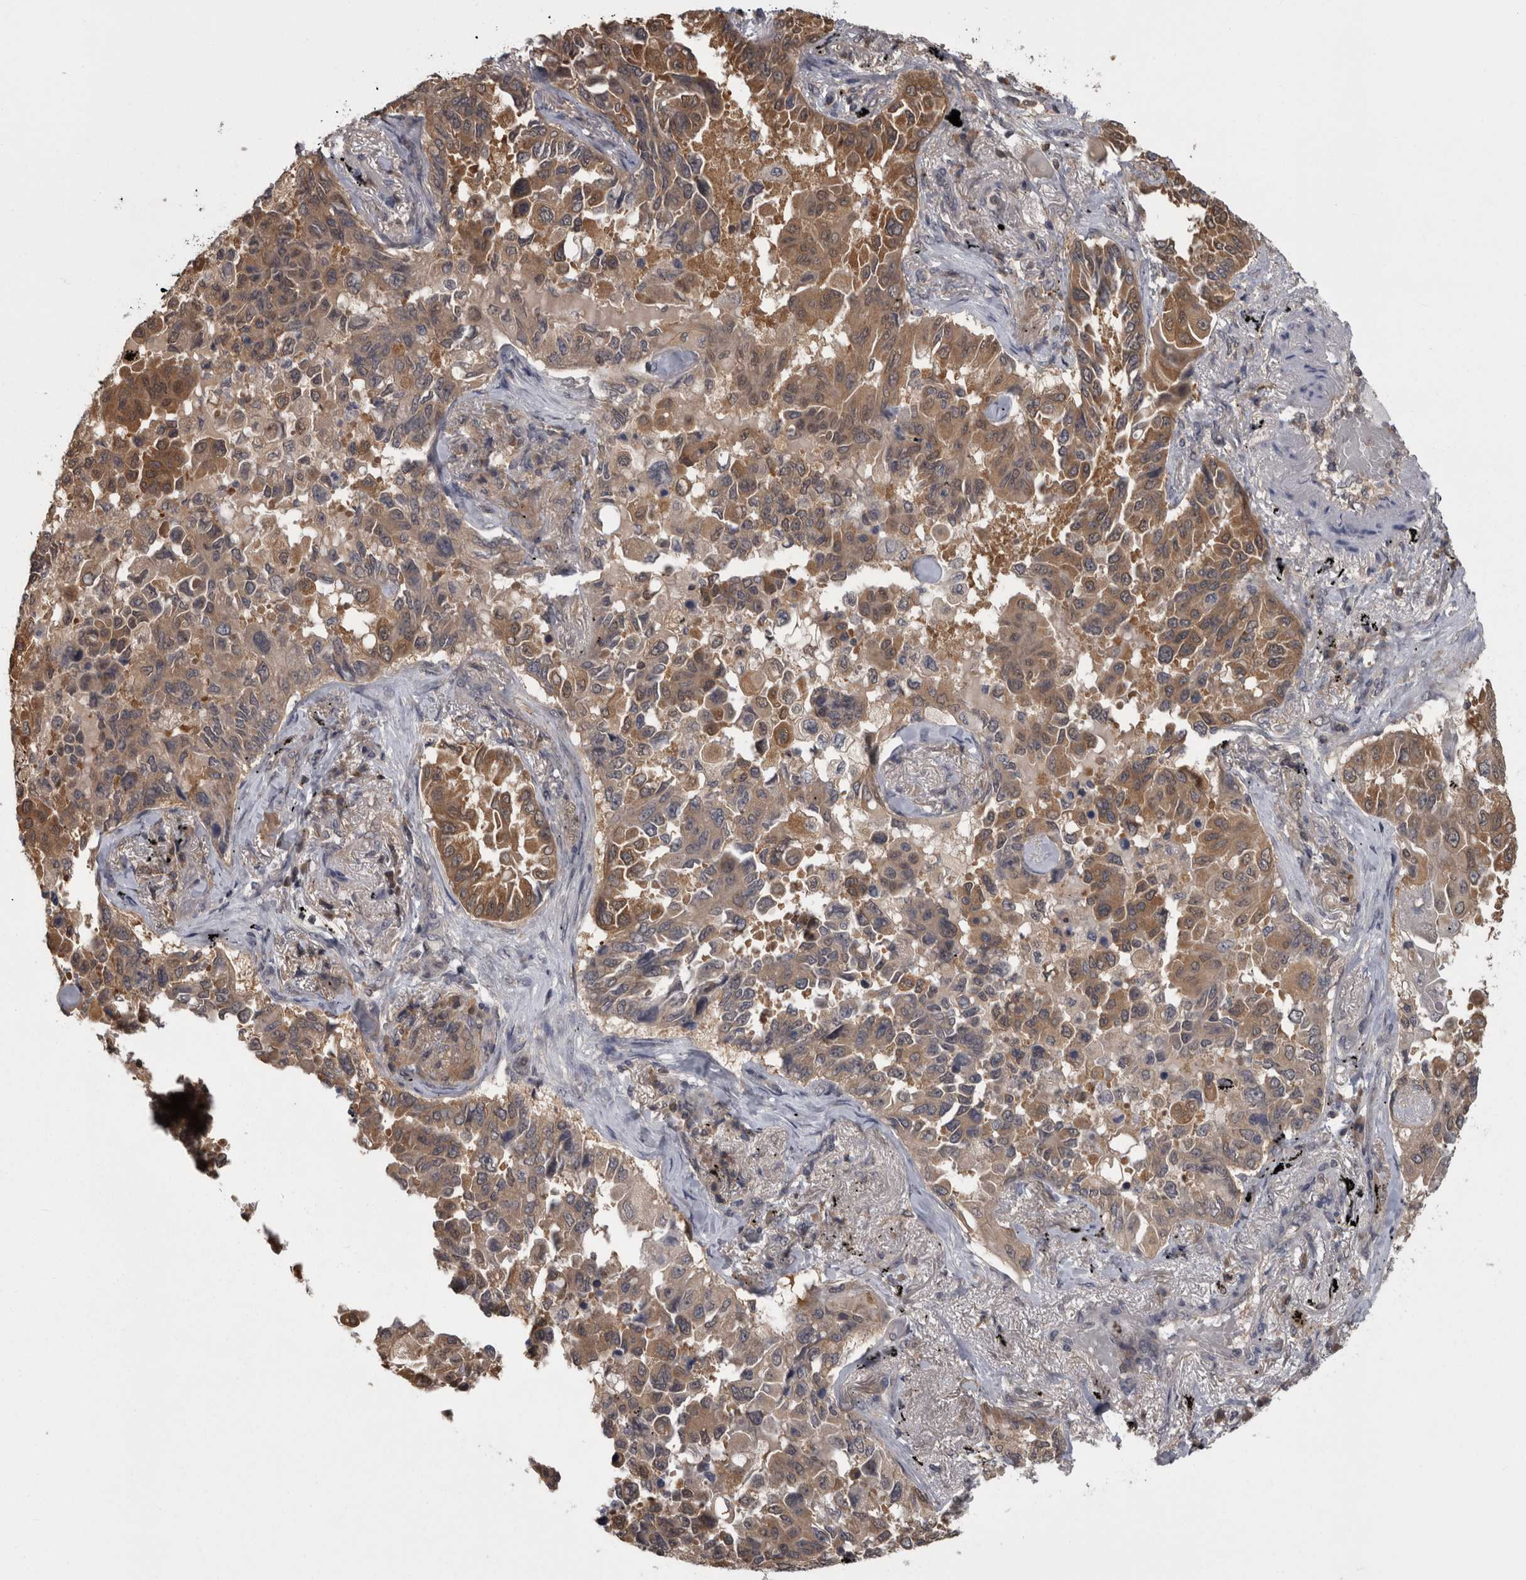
{"staining": {"intensity": "moderate", "quantity": ">75%", "location": "cytoplasmic/membranous"}, "tissue": "lung cancer", "cell_type": "Tumor cells", "image_type": "cancer", "snomed": [{"axis": "morphology", "description": "Adenocarcinoma, NOS"}, {"axis": "topography", "description": "Lung"}], "caption": "The image shows immunohistochemical staining of adenocarcinoma (lung). There is moderate cytoplasmic/membranous expression is appreciated in approximately >75% of tumor cells. The staining was performed using DAB to visualize the protein expression in brown, while the nuclei were stained in blue with hematoxylin (Magnification: 20x).", "gene": "APRT", "patient": {"sex": "female", "age": 67}}